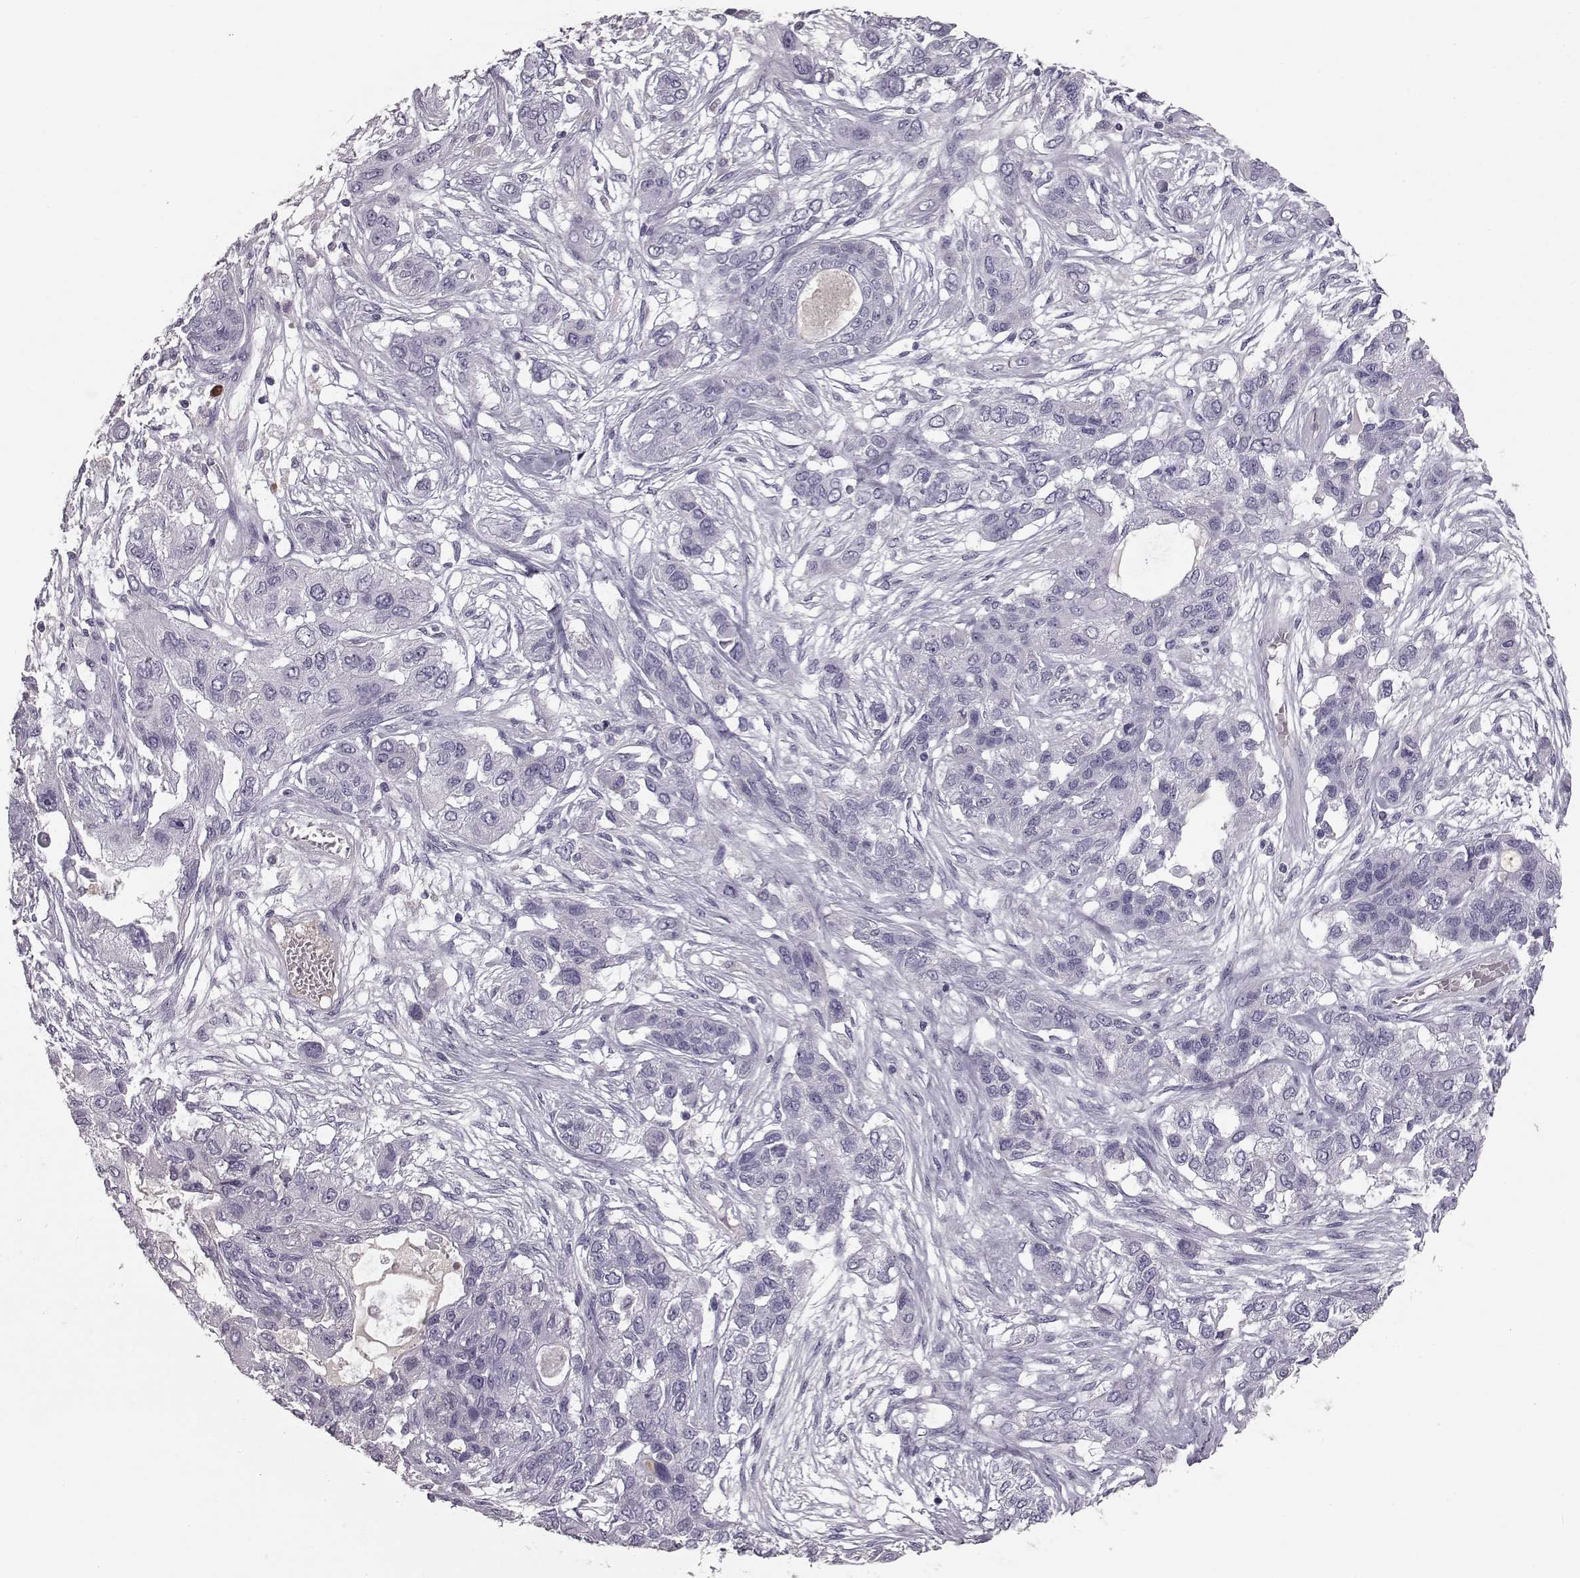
{"staining": {"intensity": "negative", "quantity": "none", "location": "none"}, "tissue": "lung cancer", "cell_type": "Tumor cells", "image_type": "cancer", "snomed": [{"axis": "morphology", "description": "Squamous cell carcinoma, NOS"}, {"axis": "topography", "description": "Lung"}], "caption": "A high-resolution image shows immunohistochemistry staining of lung cancer (squamous cell carcinoma), which demonstrates no significant positivity in tumor cells.", "gene": "CCL19", "patient": {"sex": "female", "age": 70}}